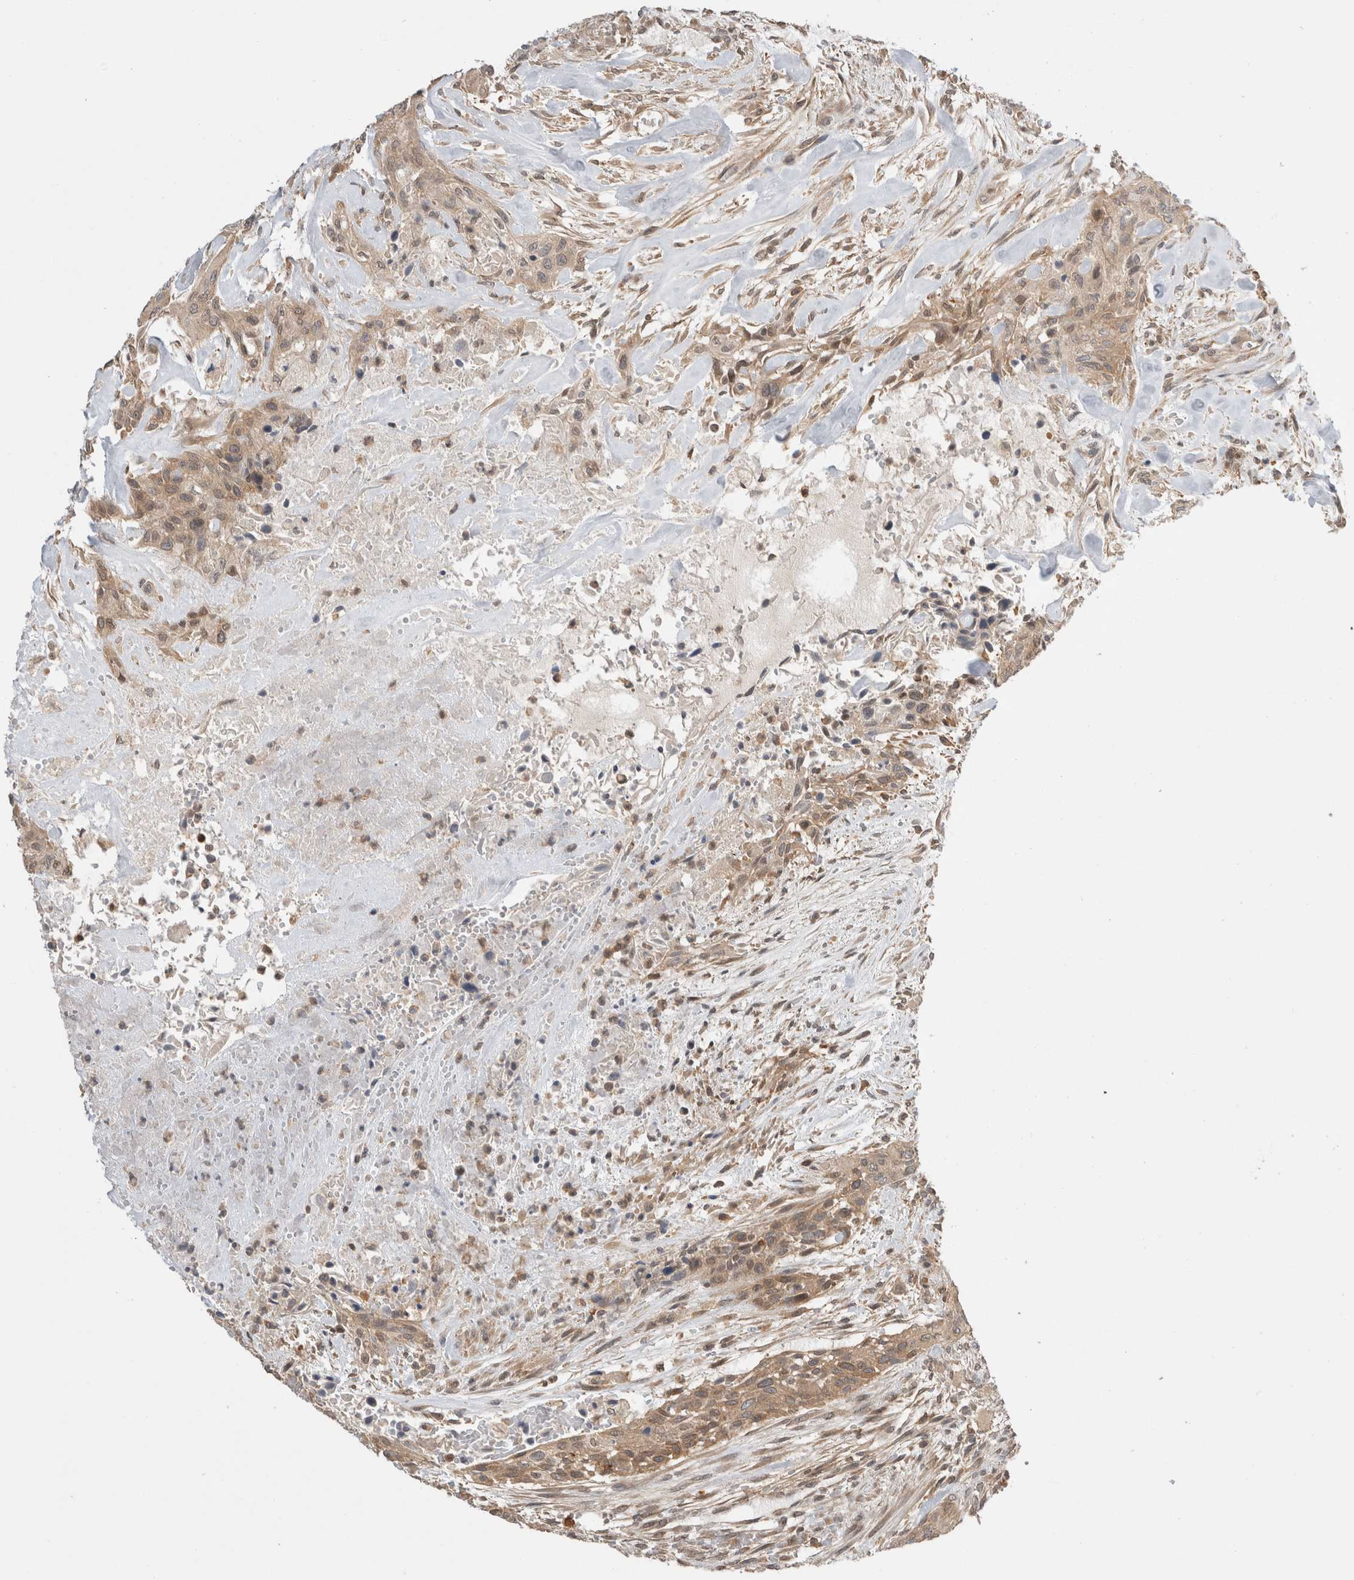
{"staining": {"intensity": "weak", "quantity": ">75%", "location": "cytoplasmic/membranous"}, "tissue": "urothelial cancer", "cell_type": "Tumor cells", "image_type": "cancer", "snomed": [{"axis": "morphology", "description": "Urothelial carcinoma, High grade"}, {"axis": "topography", "description": "Urinary bladder"}], "caption": "Immunohistochemistry micrograph of urothelial cancer stained for a protein (brown), which displays low levels of weak cytoplasmic/membranous staining in approximately >75% of tumor cells.", "gene": "NFKB1", "patient": {"sex": "male", "age": 35}}